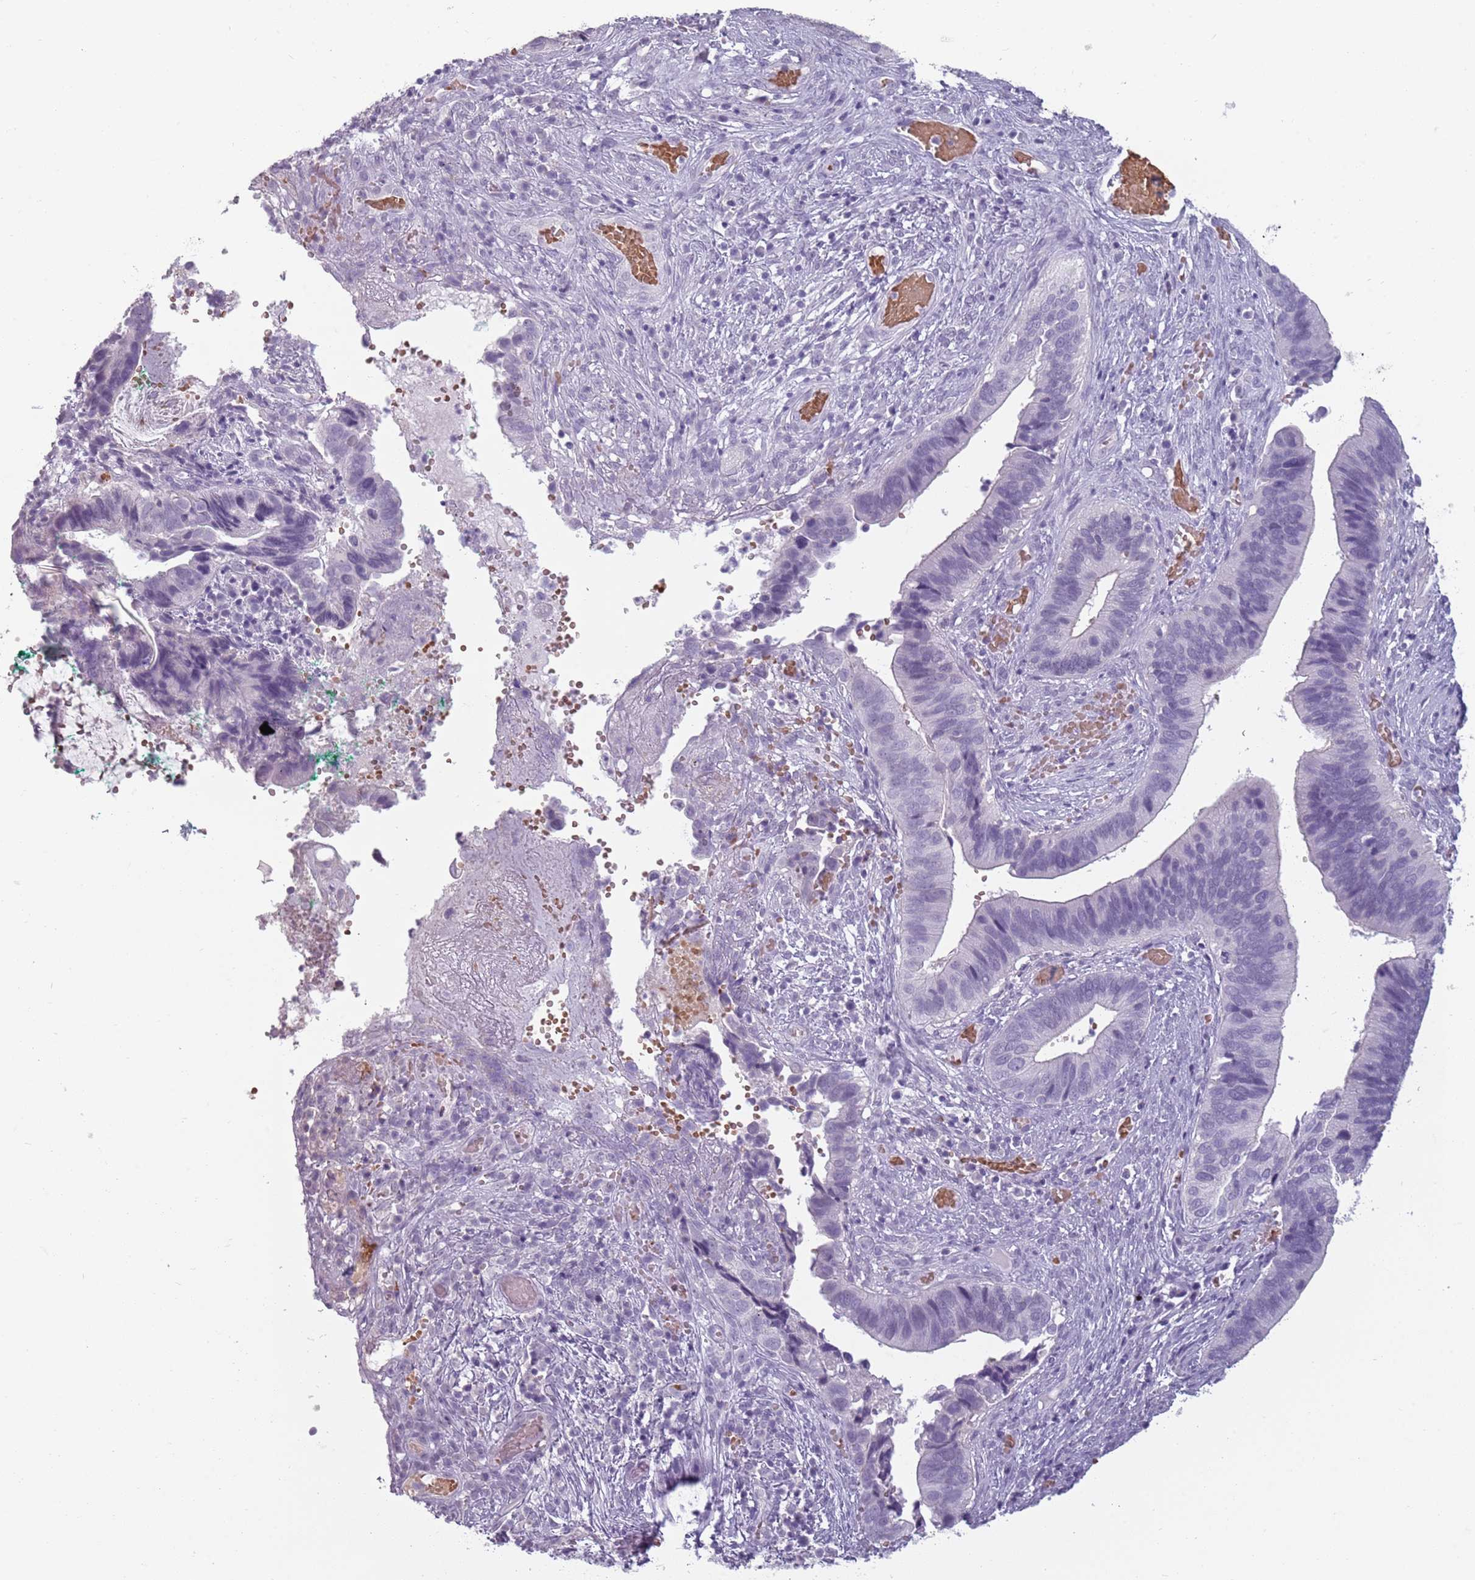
{"staining": {"intensity": "negative", "quantity": "none", "location": "none"}, "tissue": "cervical cancer", "cell_type": "Tumor cells", "image_type": "cancer", "snomed": [{"axis": "morphology", "description": "Adenocarcinoma, NOS"}, {"axis": "topography", "description": "Cervix"}], "caption": "Tumor cells show no significant positivity in cervical cancer.", "gene": "PIEZO1", "patient": {"sex": "female", "age": 42}}